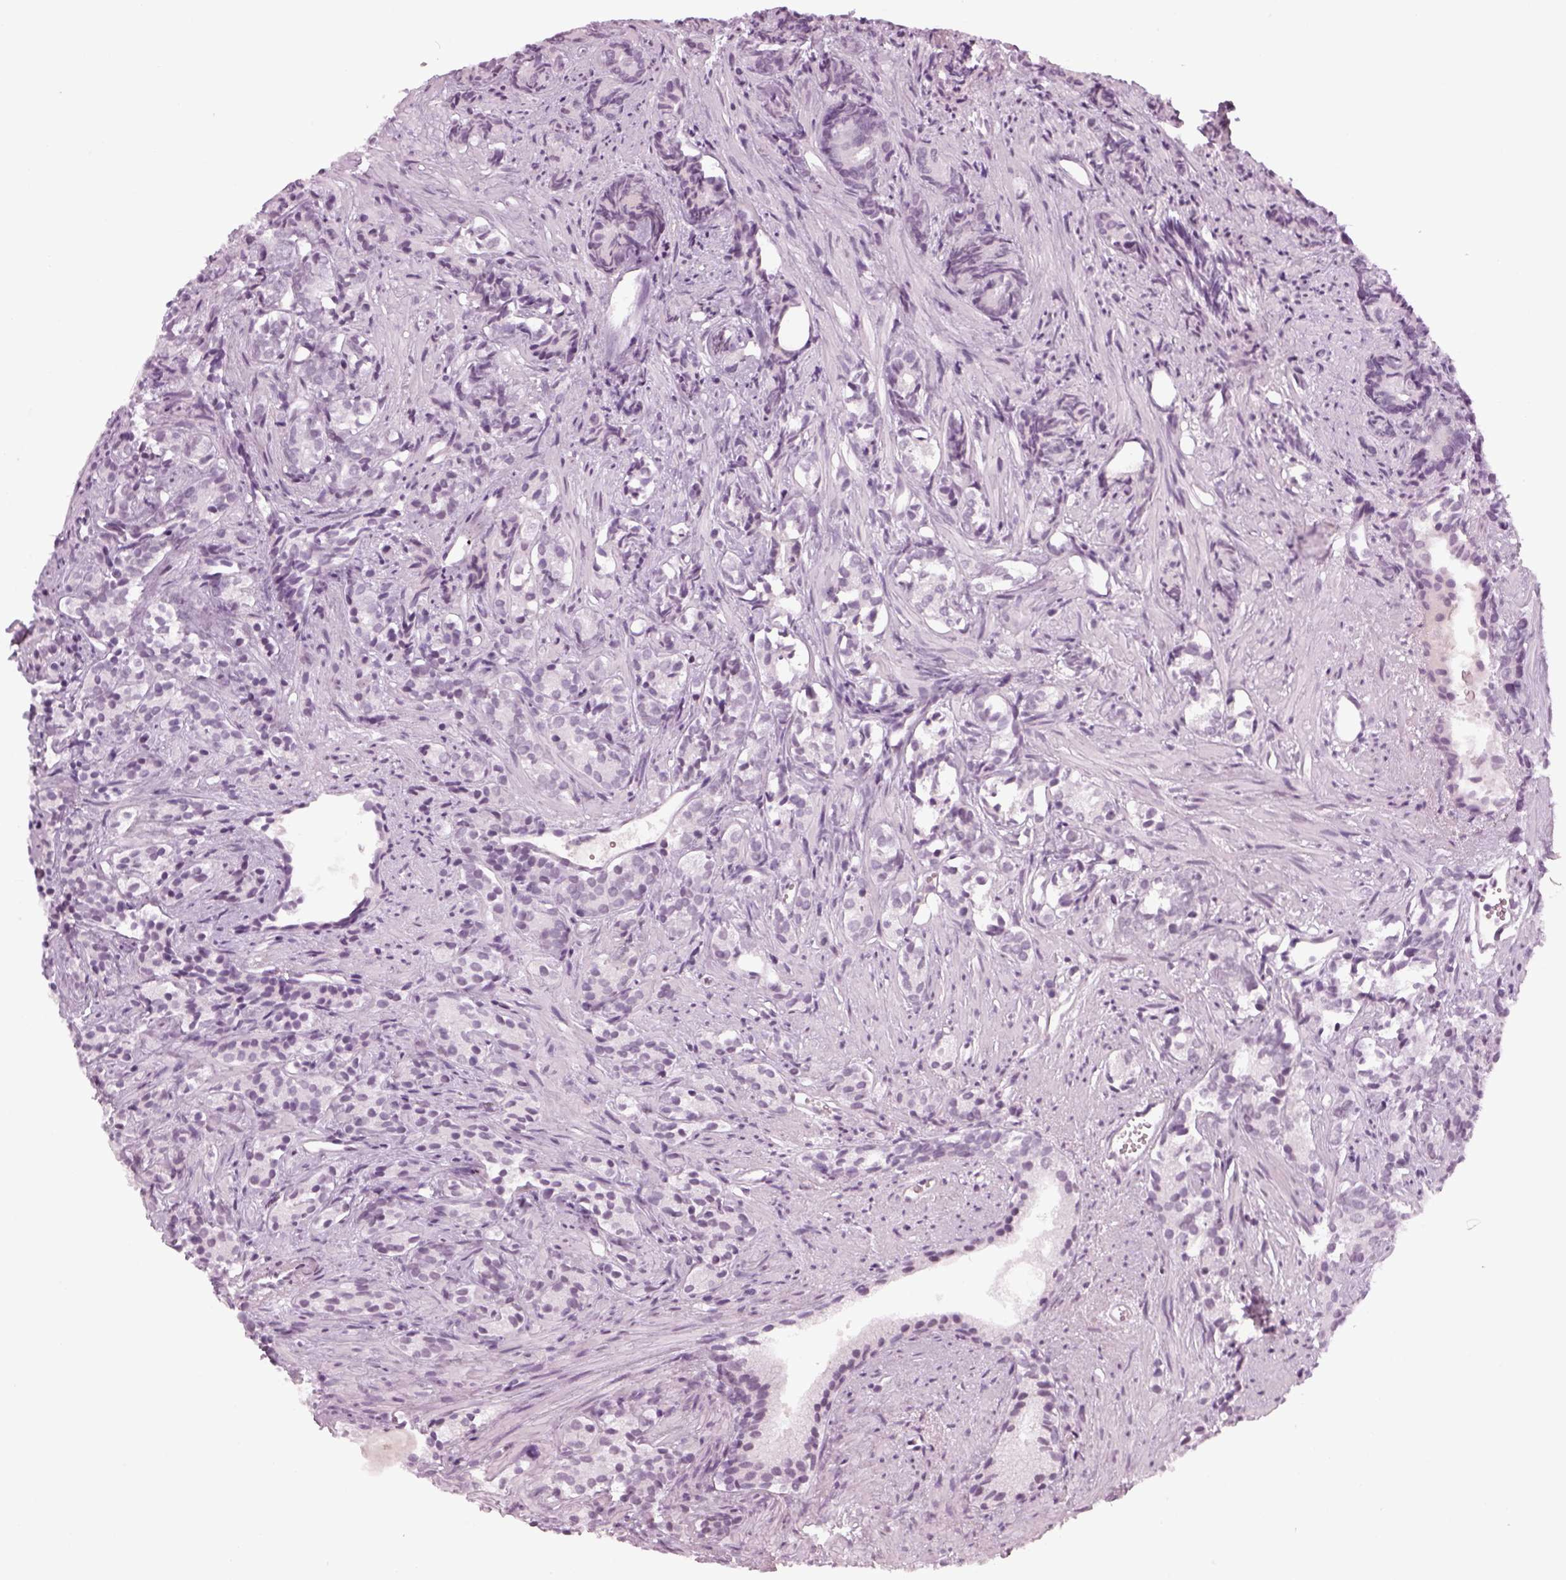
{"staining": {"intensity": "negative", "quantity": "none", "location": "none"}, "tissue": "prostate cancer", "cell_type": "Tumor cells", "image_type": "cancer", "snomed": [{"axis": "morphology", "description": "Adenocarcinoma, High grade"}, {"axis": "topography", "description": "Prostate"}], "caption": "Immunohistochemistry (IHC) histopathology image of neoplastic tissue: prostate cancer stained with DAB (3,3'-diaminobenzidine) exhibits no significant protein staining in tumor cells. (DAB immunohistochemistry, high magnification).", "gene": "KCNG2", "patient": {"sex": "male", "age": 84}}